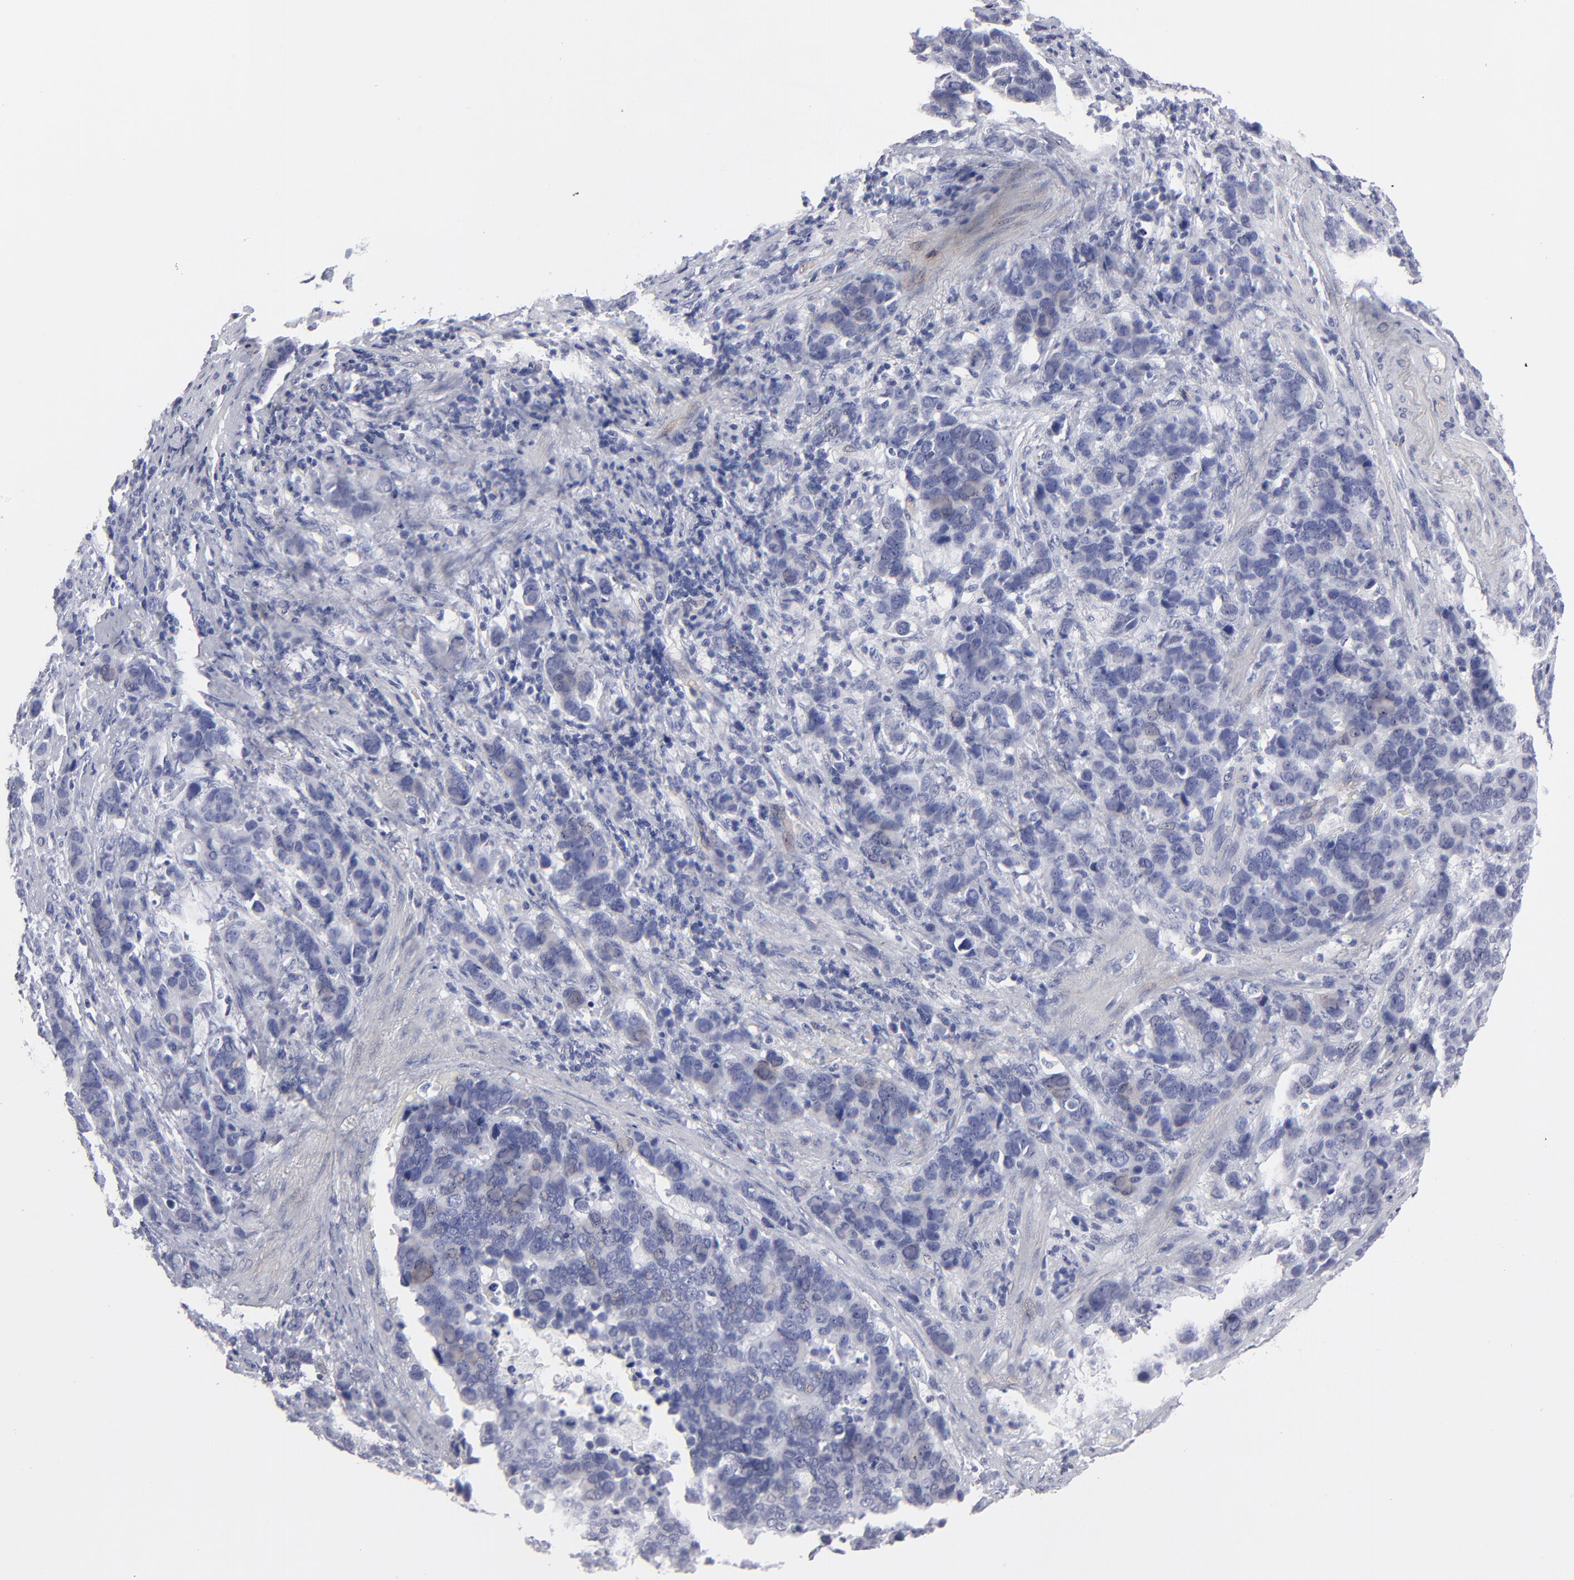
{"staining": {"intensity": "negative", "quantity": "none", "location": "none"}, "tissue": "stomach cancer", "cell_type": "Tumor cells", "image_type": "cancer", "snomed": [{"axis": "morphology", "description": "Adenocarcinoma, NOS"}, {"axis": "topography", "description": "Stomach, upper"}], "caption": "Immunohistochemistry (IHC) micrograph of human stomach cancer (adenocarcinoma) stained for a protein (brown), which exhibits no staining in tumor cells.", "gene": "CADM3", "patient": {"sex": "male", "age": 71}}